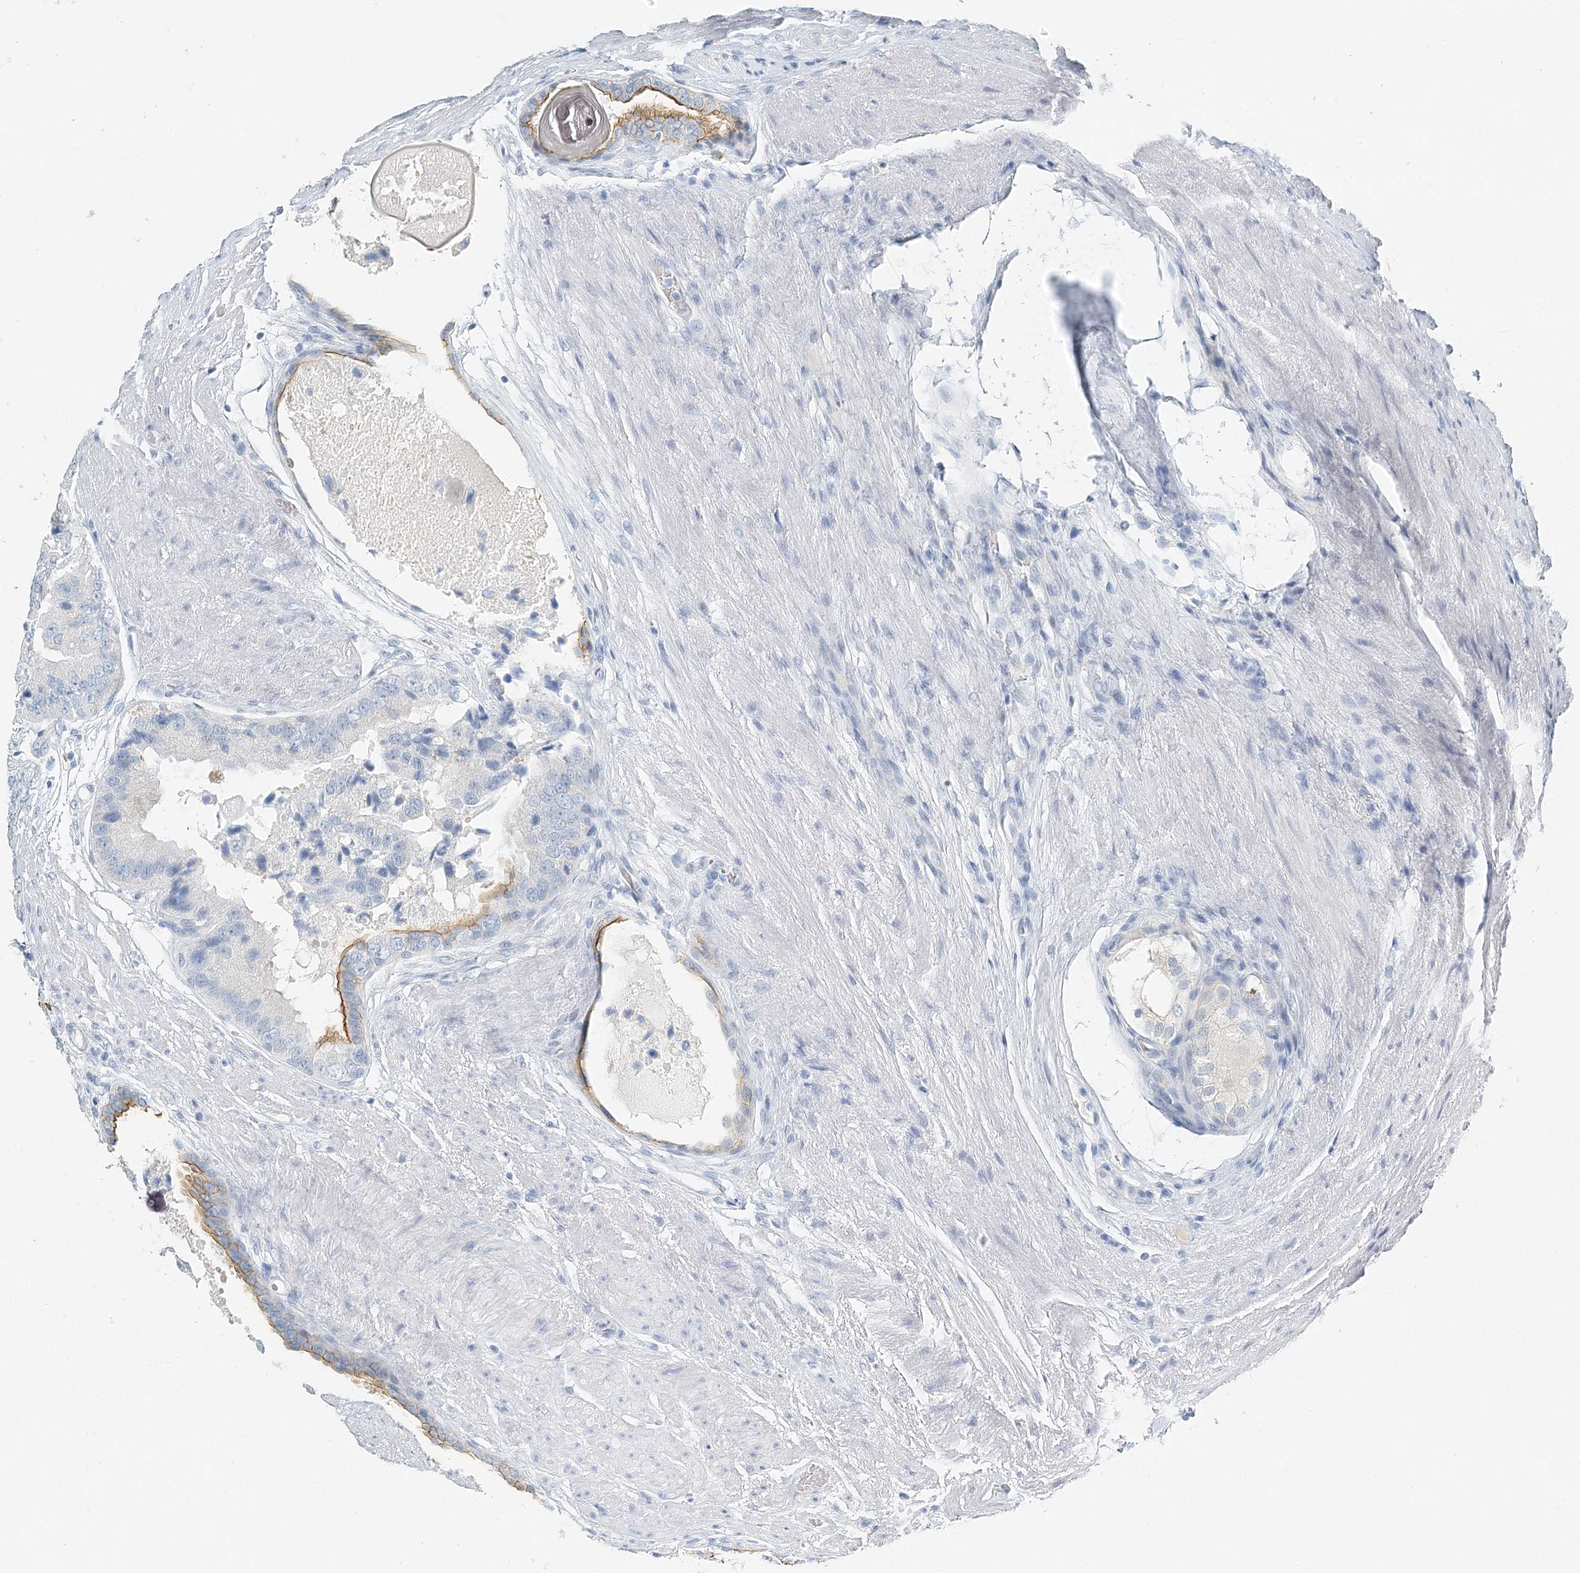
{"staining": {"intensity": "negative", "quantity": "none", "location": "none"}, "tissue": "prostate cancer", "cell_type": "Tumor cells", "image_type": "cancer", "snomed": [{"axis": "morphology", "description": "Adenocarcinoma, High grade"}, {"axis": "topography", "description": "Prostate"}], "caption": "This is a photomicrograph of IHC staining of prostate cancer, which shows no positivity in tumor cells. (Immunohistochemistry (ihc), brightfield microscopy, high magnification).", "gene": "VILL", "patient": {"sex": "male", "age": 70}}